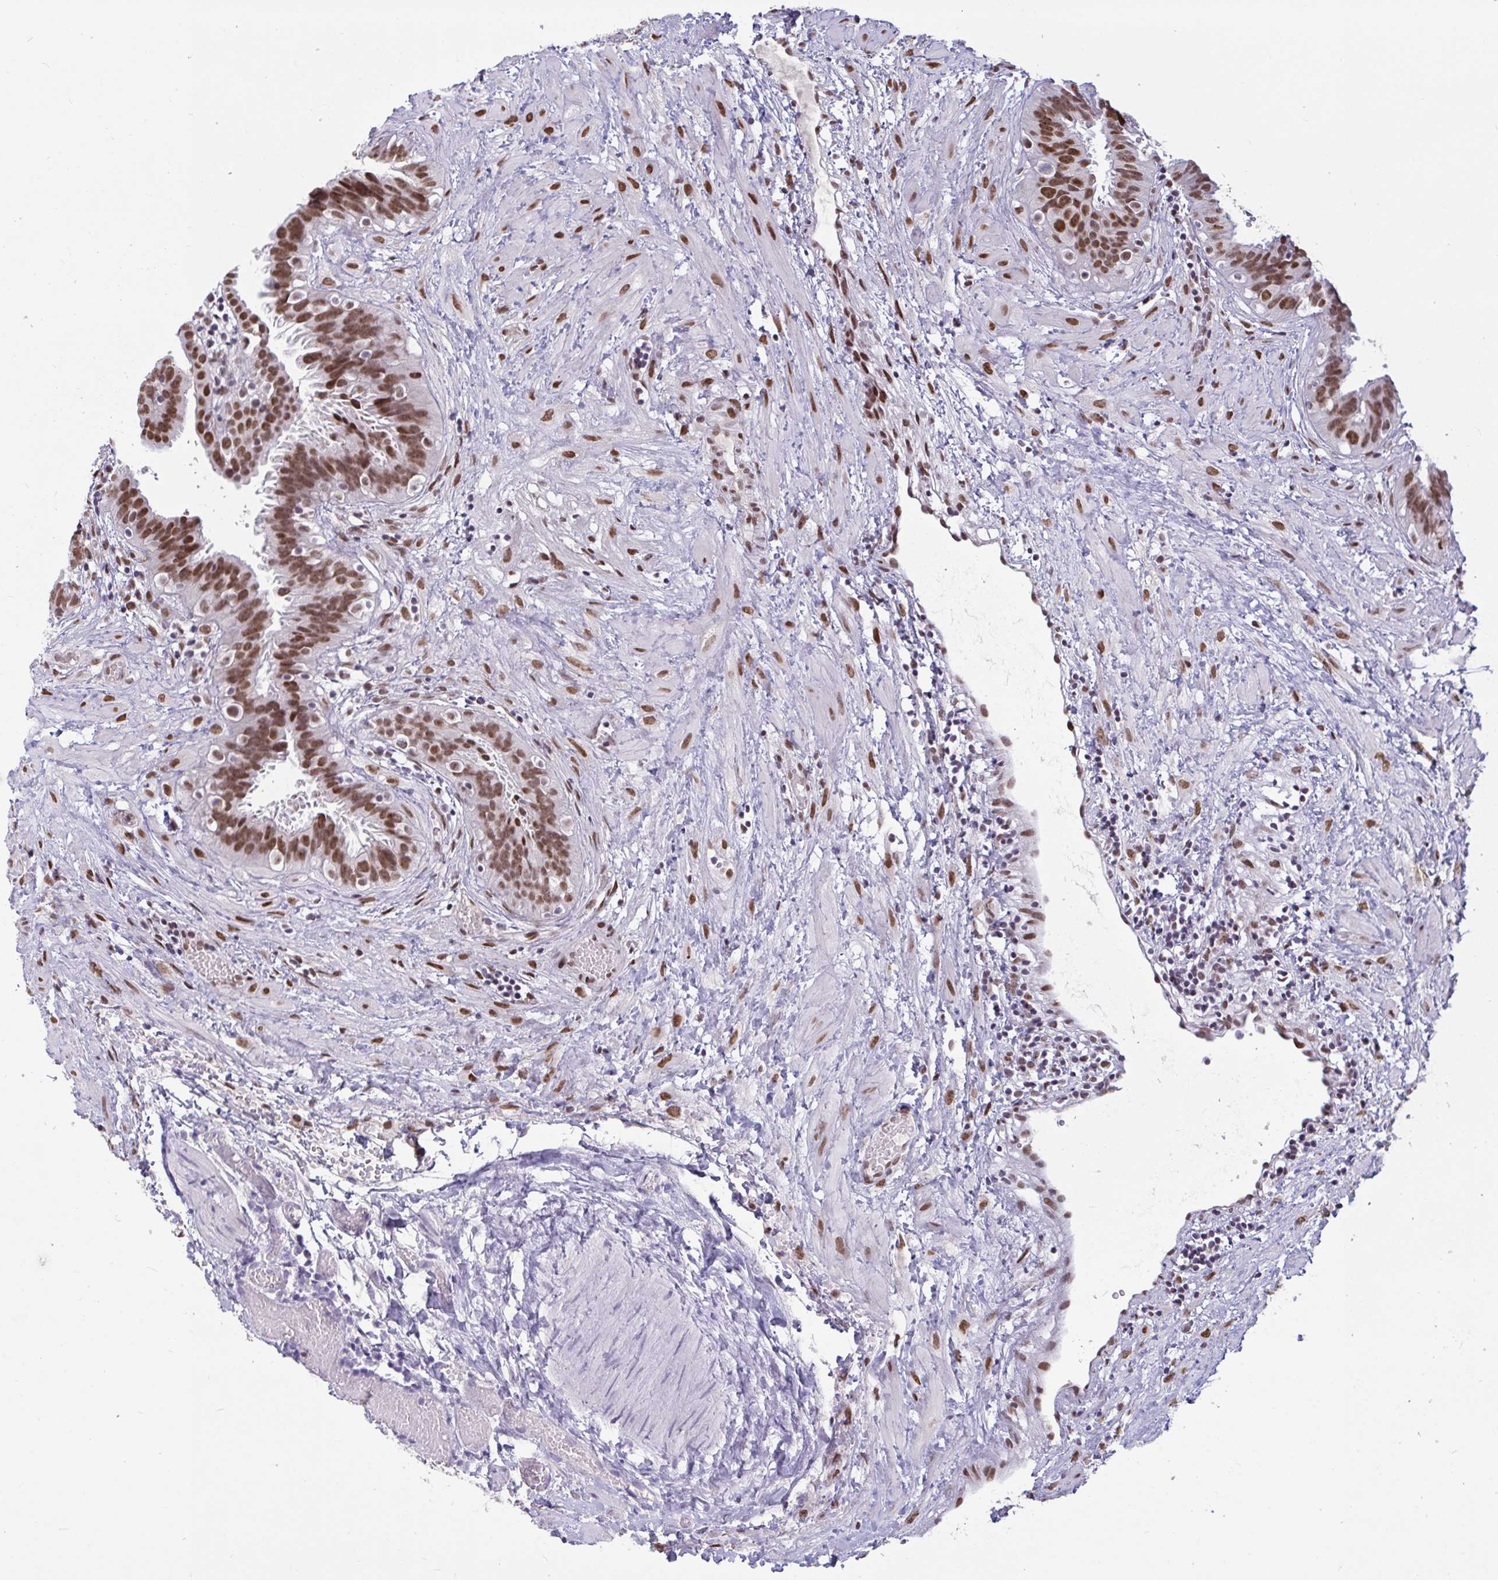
{"staining": {"intensity": "moderate", "quantity": ">75%", "location": "nuclear"}, "tissue": "fallopian tube", "cell_type": "Glandular cells", "image_type": "normal", "snomed": [{"axis": "morphology", "description": "Normal tissue, NOS"}, {"axis": "topography", "description": "Fallopian tube"}], "caption": "The histopathology image exhibits staining of unremarkable fallopian tube, revealing moderate nuclear protein positivity (brown color) within glandular cells.", "gene": "CBFA2T2", "patient": {"sex": "female", "age": 37}}